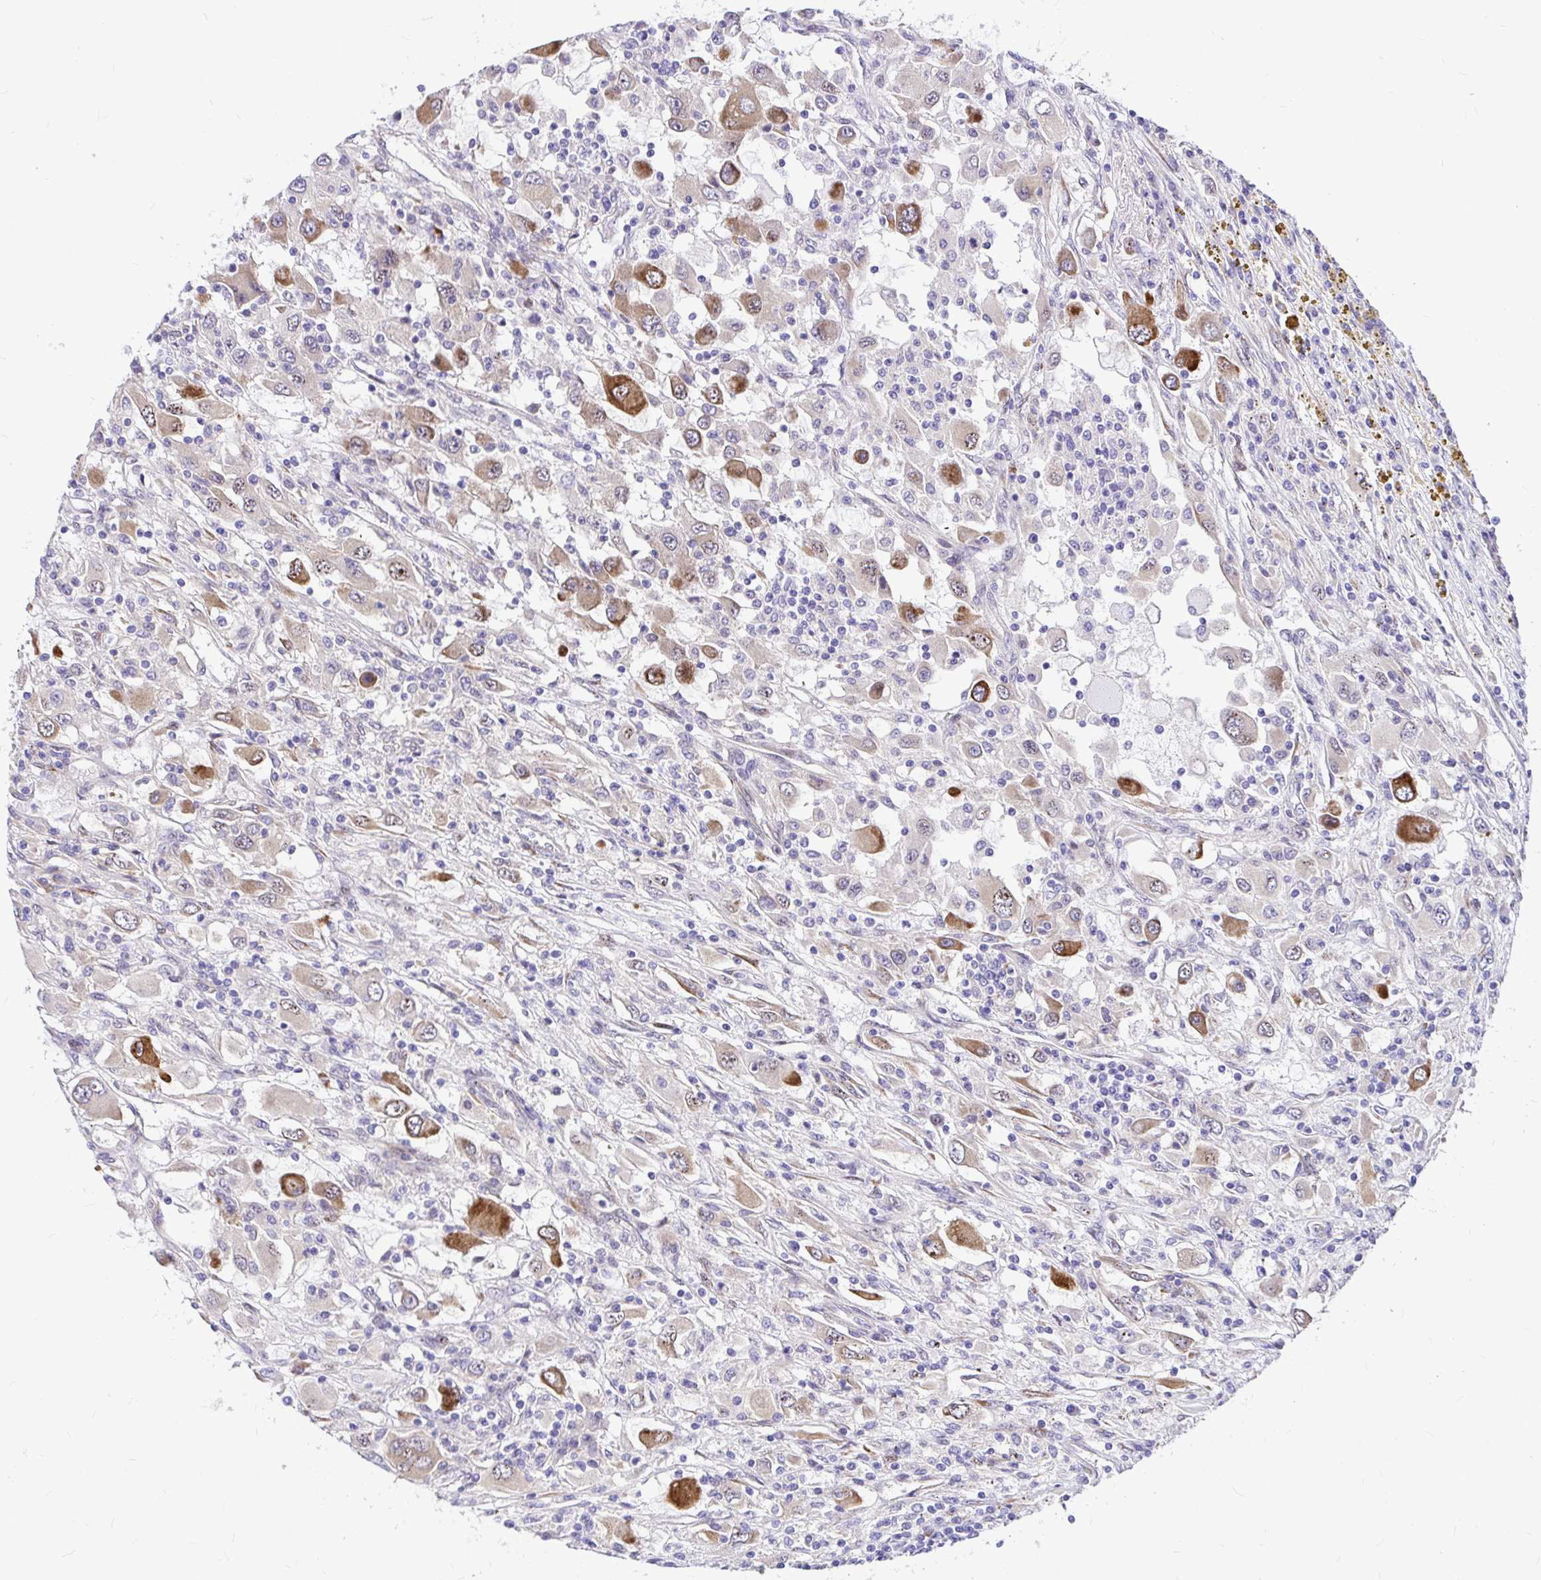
{"staining": {"intensity": "strong", "quantity": "<25%", "location": "cytoplasmic/membranous"}, "tissue": "renal cancer", "cell_type": "Tumor cells", "image_type": "cancer", "snomed": [{"axis": "morphology", "description": "Adenocarcinoma, NOS"}, {"axis": "topography", "description": "Kidney"}], "caption": "Renal cancer (adenocarcinoma) stained for a protein displays strong cytoplasmic/membranous positivity in tumor cells.", "gene": "GABBR2", "patient": {"sex": "female", "age": 67}}